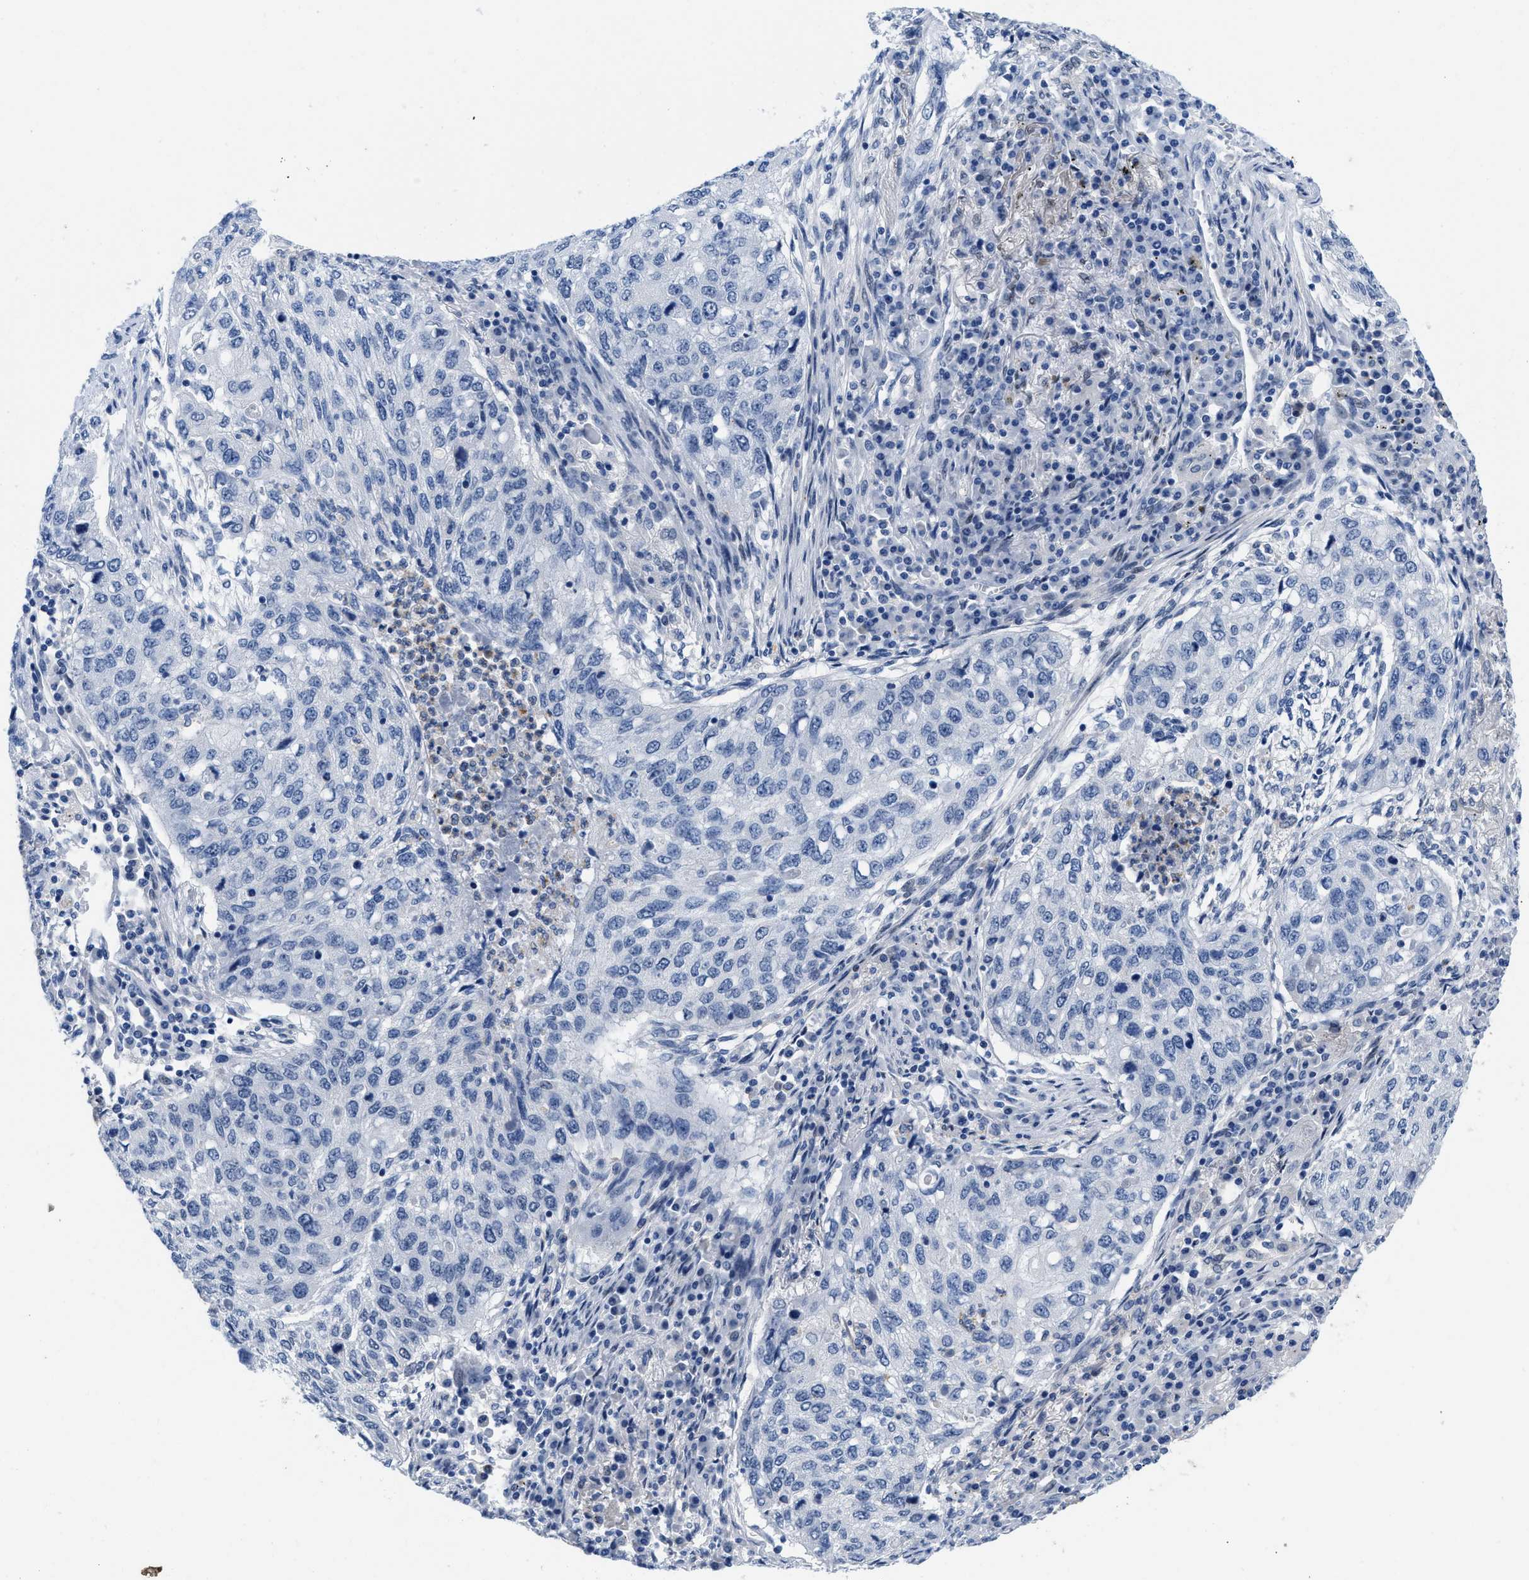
{"staining": {"intensity": "negative", "quantity": "none", "location": "none"}, "tissue": "lung cancer", "cell_type": "Tumor cells", "image_type": "cancer", "snomed": [{"axis": "morphology", "description": "Squamous cell carcinoma, NOS"}, {"axis": "topography", "description": "Lung"}], "caption": "High magnification brightfield microscopy of lung squamous cell carcinoma stained with DAB (brown) and counterstained with hematoxylin (blue): tumor cells show no significant staining.", "gene": "NFIX", "patient": {"sex": "female", "age": 63}}